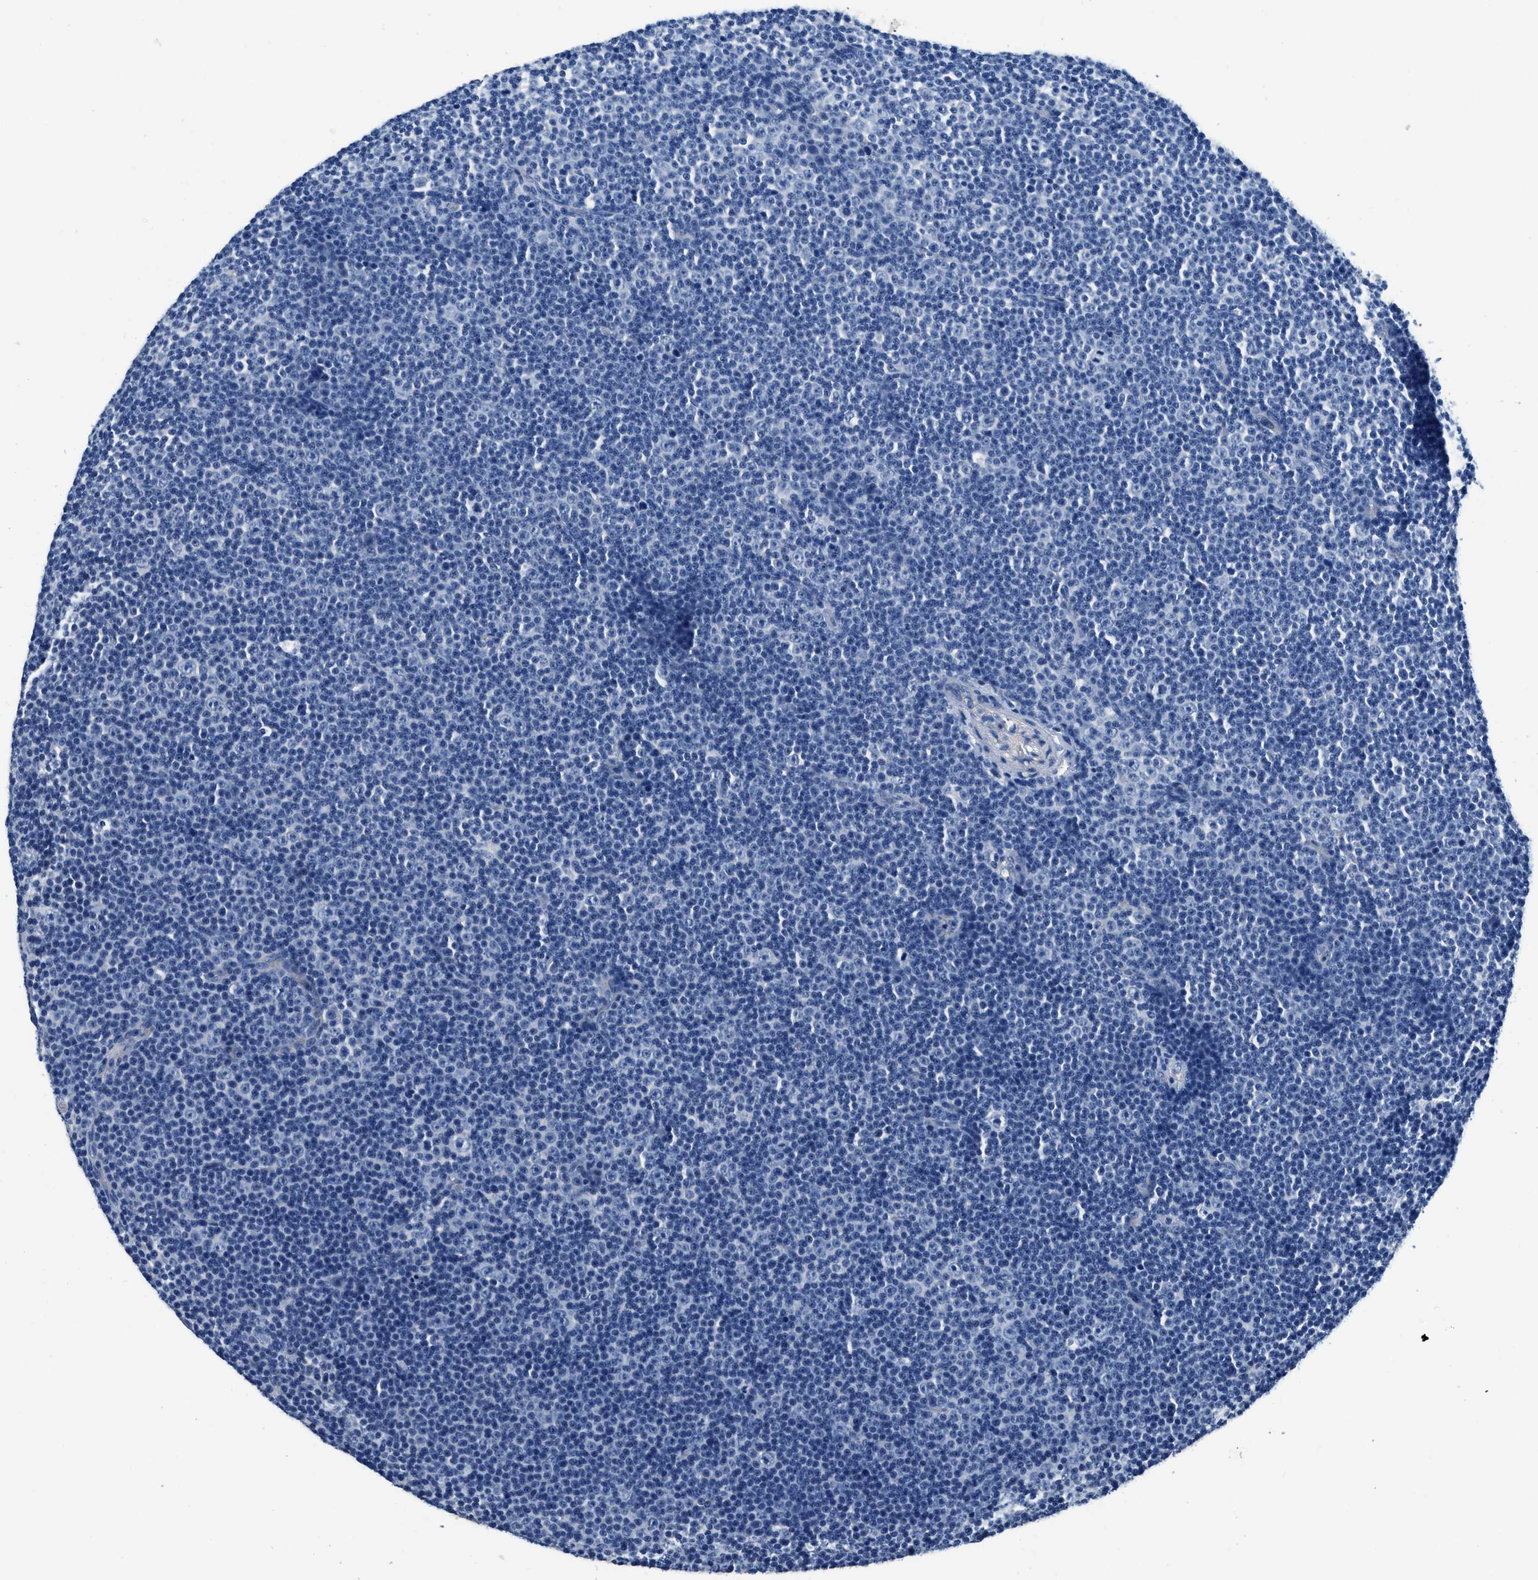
{"staining": {"intensity": "negative", "quantity": "none", "location": "none"}, "tissue": "lymphoma", "cell_type": "Tumor cells", "image_type": "cancer", "snomed": [{"axis": "morphology", "description": "Malignant lymphoma, non-Hodgkin's type, Low grade"}, {"axis": "topography", "description": "Lymph node"}], "caption": "This micrograph is of lymphoma stained with immunohistochemistry to label a protein in brown with the nuclei are counter-stained blue. There is no expression in tumor cells. (DAB immunohistochemistry (IHC) visualized using brightfield microscopy, high magnification).", "gene": "MIB1", "patient": {"sex": "female", "age": 67}}